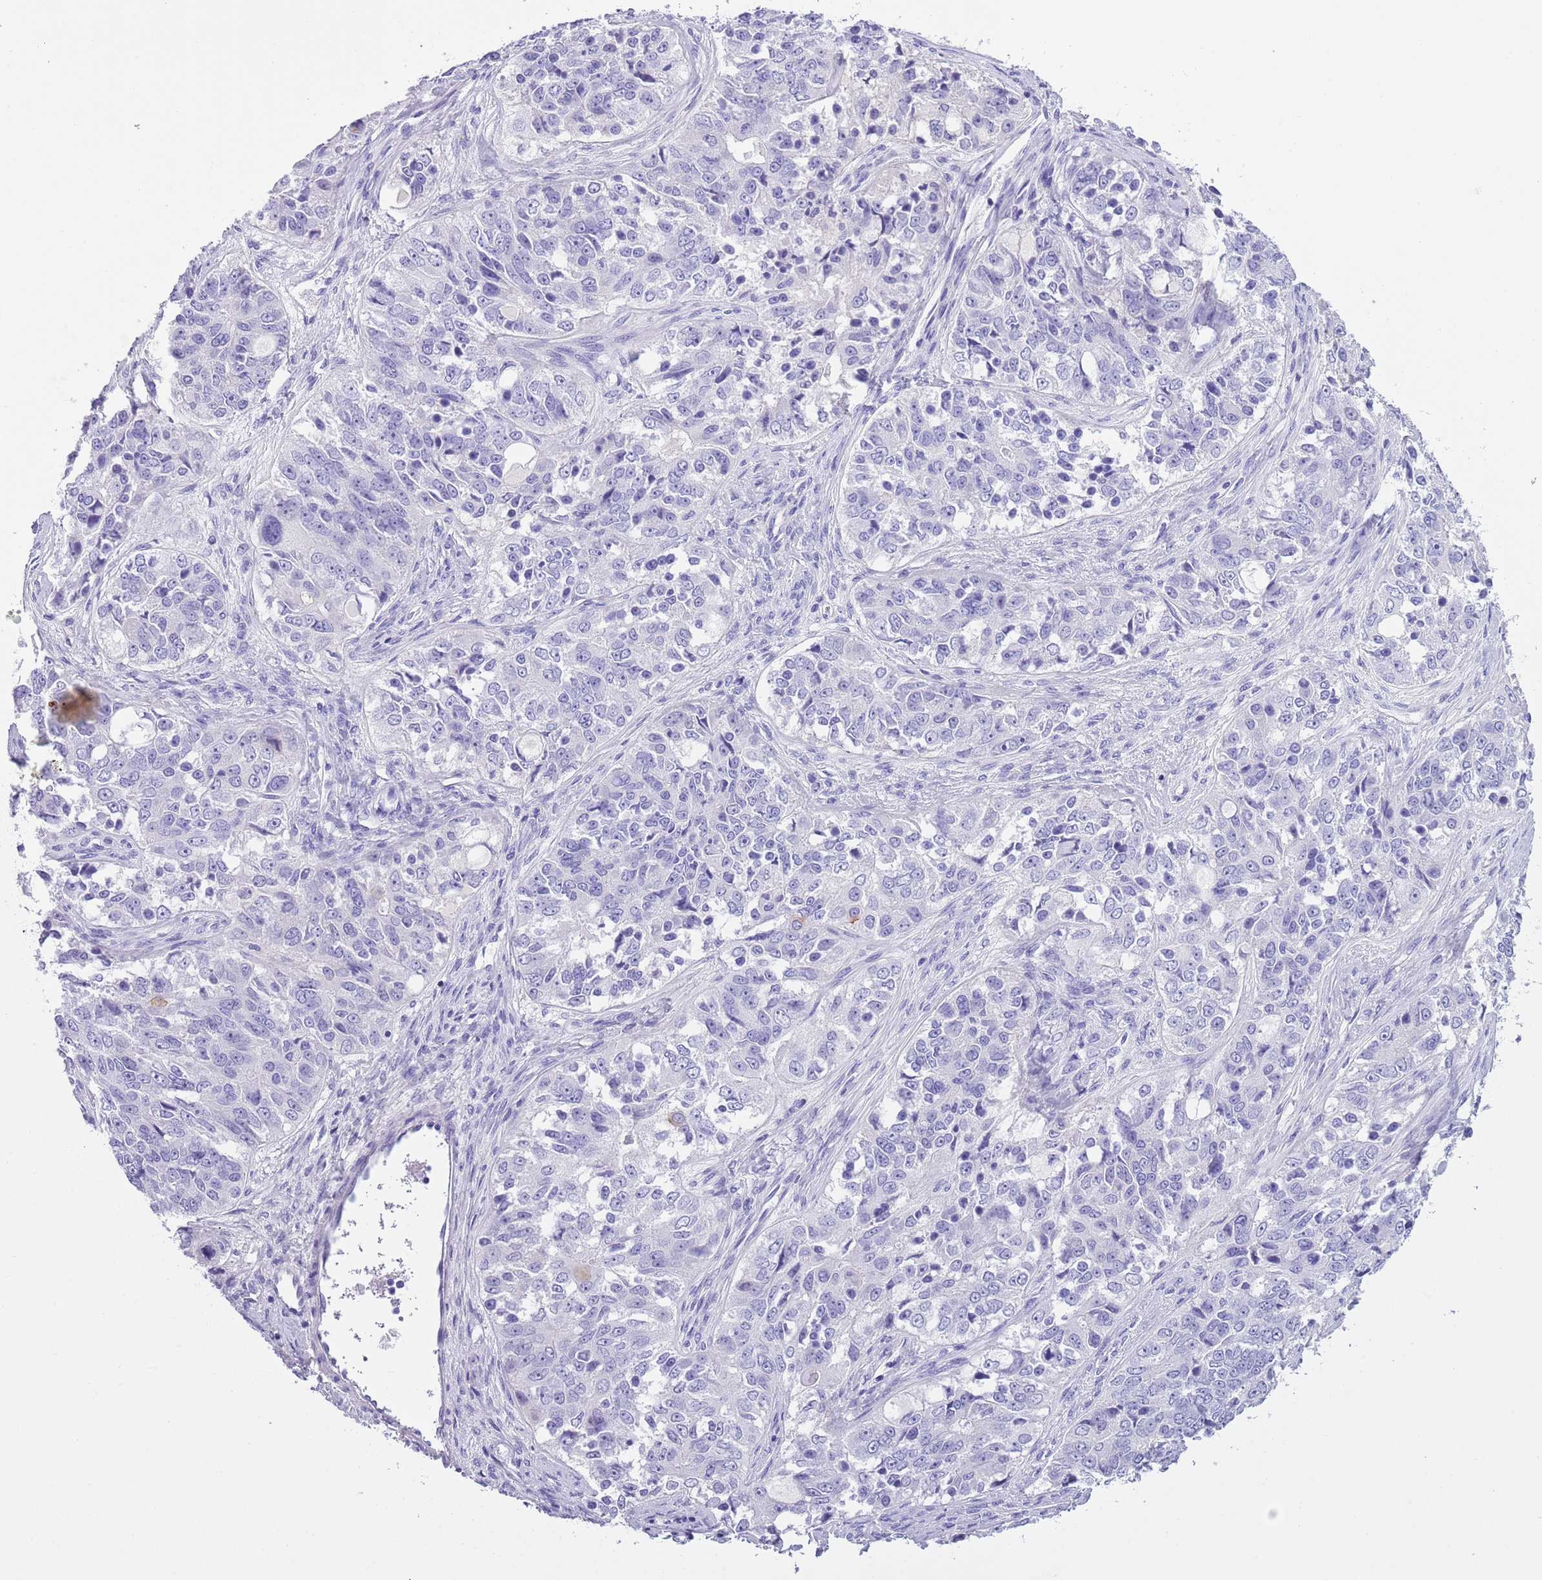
{"staining": {"intensity": "negative", "quantity": "none", "location": "none"}, "tissue": "ovarian cancer", "cell_type": "Tumor cells", "image_type": "cancer", "snomed": [{"axis": "morphology", "description": "Carcinoma, endometroid"}, {"axis": "topography", "description": "Ovary"}], "caption": "High magnification brightfield microscopy of ovarian cancer stained with DAB (3,3'-diaminobenzidine) (brown) and counterstained with hematoxylin (blue): tumor cells show no significant expression. (DAB (3,3'-diaminobenzidine) immunohistochemistry, high magnification).", "gene": "TBC1D10B", "patient": {"sex": "female", "age": 51}}